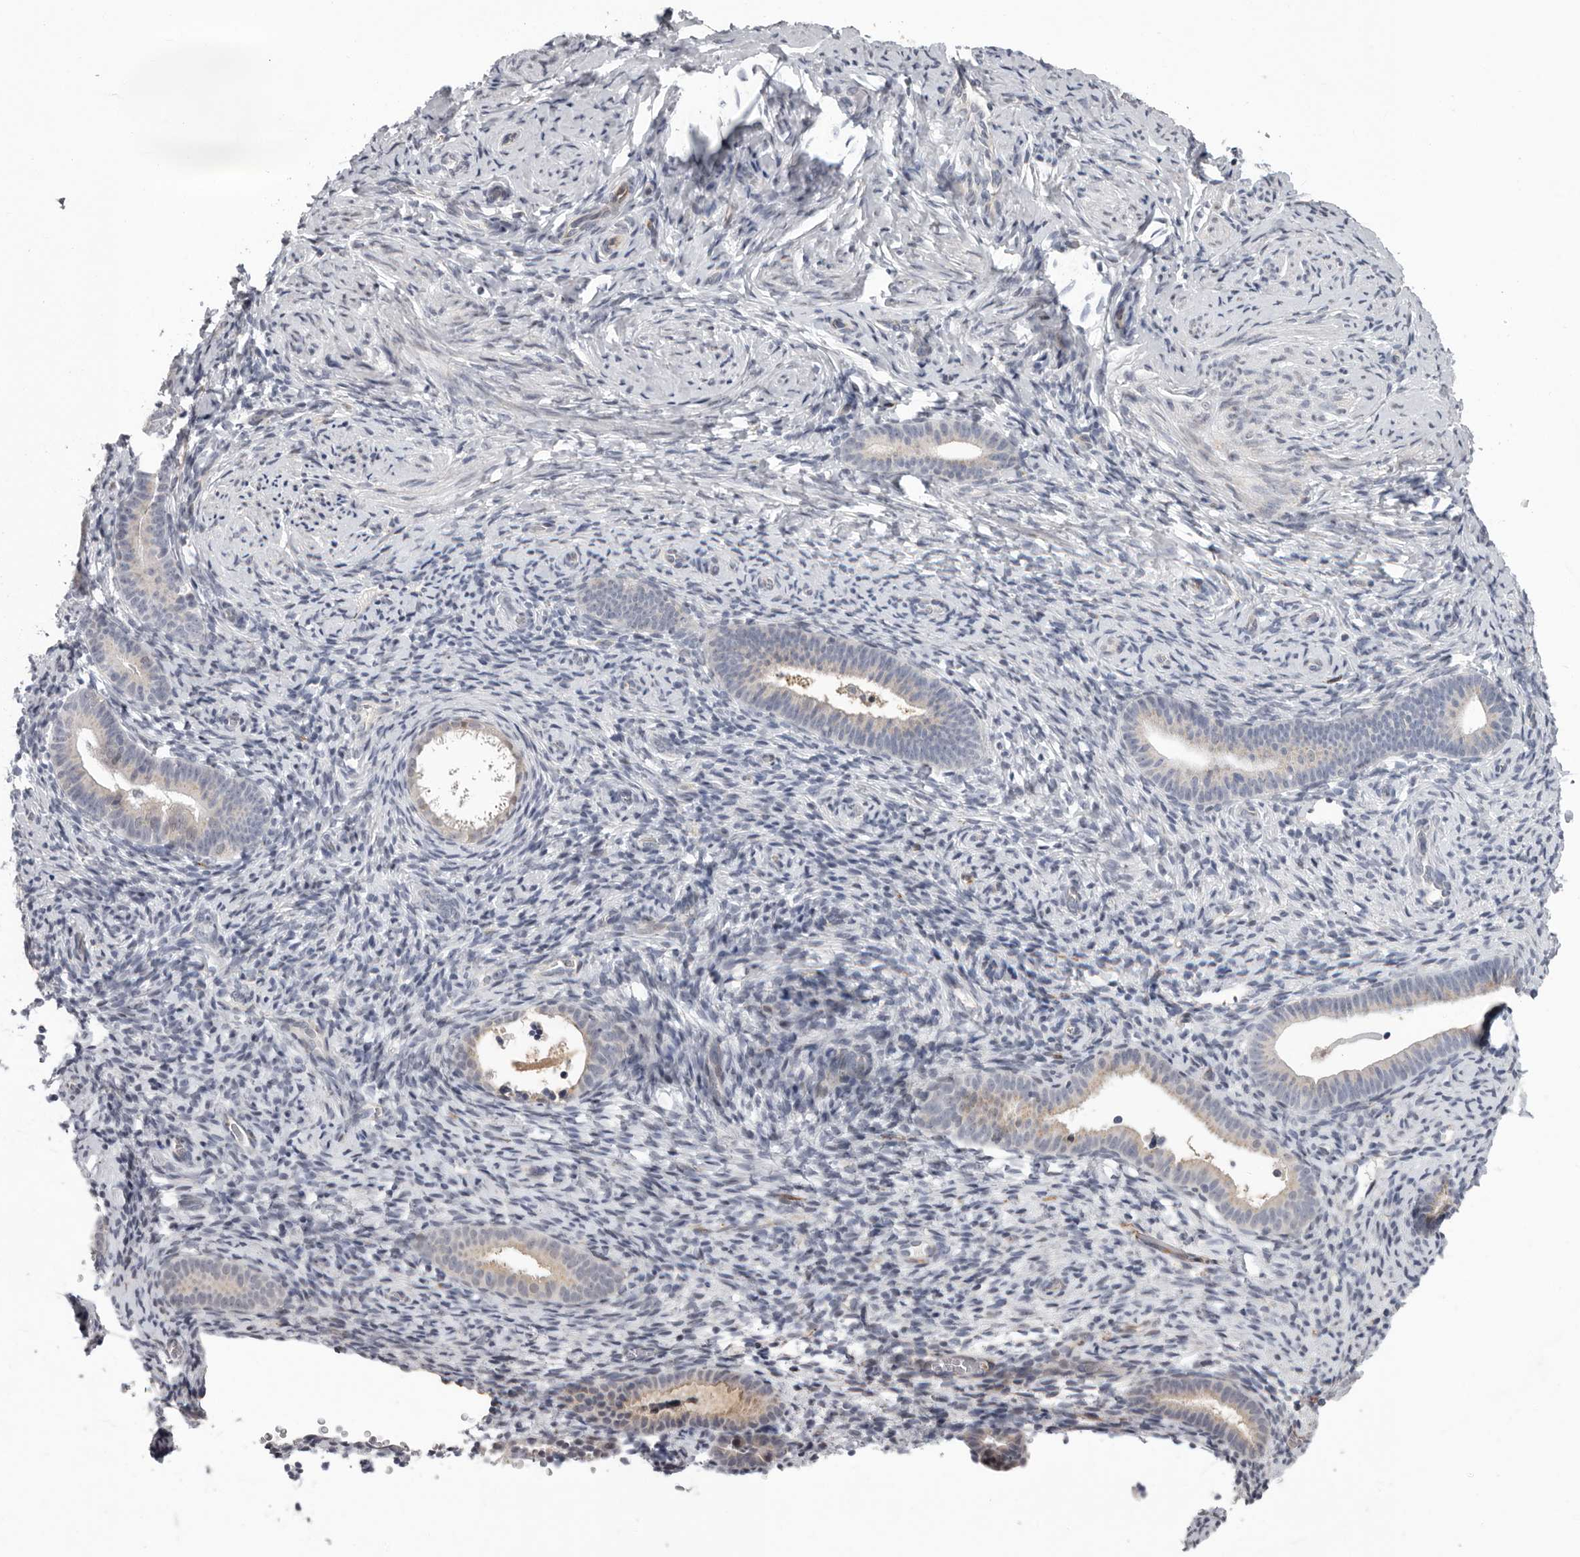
{"staining": {"intensity": "negative", "quantity": "none", "location": "none"}, "tissue": "endometrium", "cell_type": "Cells in endometrial stroma", "image_type": "normal", "snomed": [{"axis": "morphology", "description": "Normal tissue, NOS"}, {"axis": "topography", "description": "Endometrium"}], "caption": "Immunohistochemistry (IHC) of unremarkable human endometrium exhibits no positivity in cells in endometrial stroma. Brightfield microscopy of immunohistochemistry (IHC) stained with DAB (3,3'-diaminobenzidine) (brown) and hematoxylin (blue), captured at high magnification.", "gene": "RALGPS2", "patient": {"sex": "female", "age": 51}}